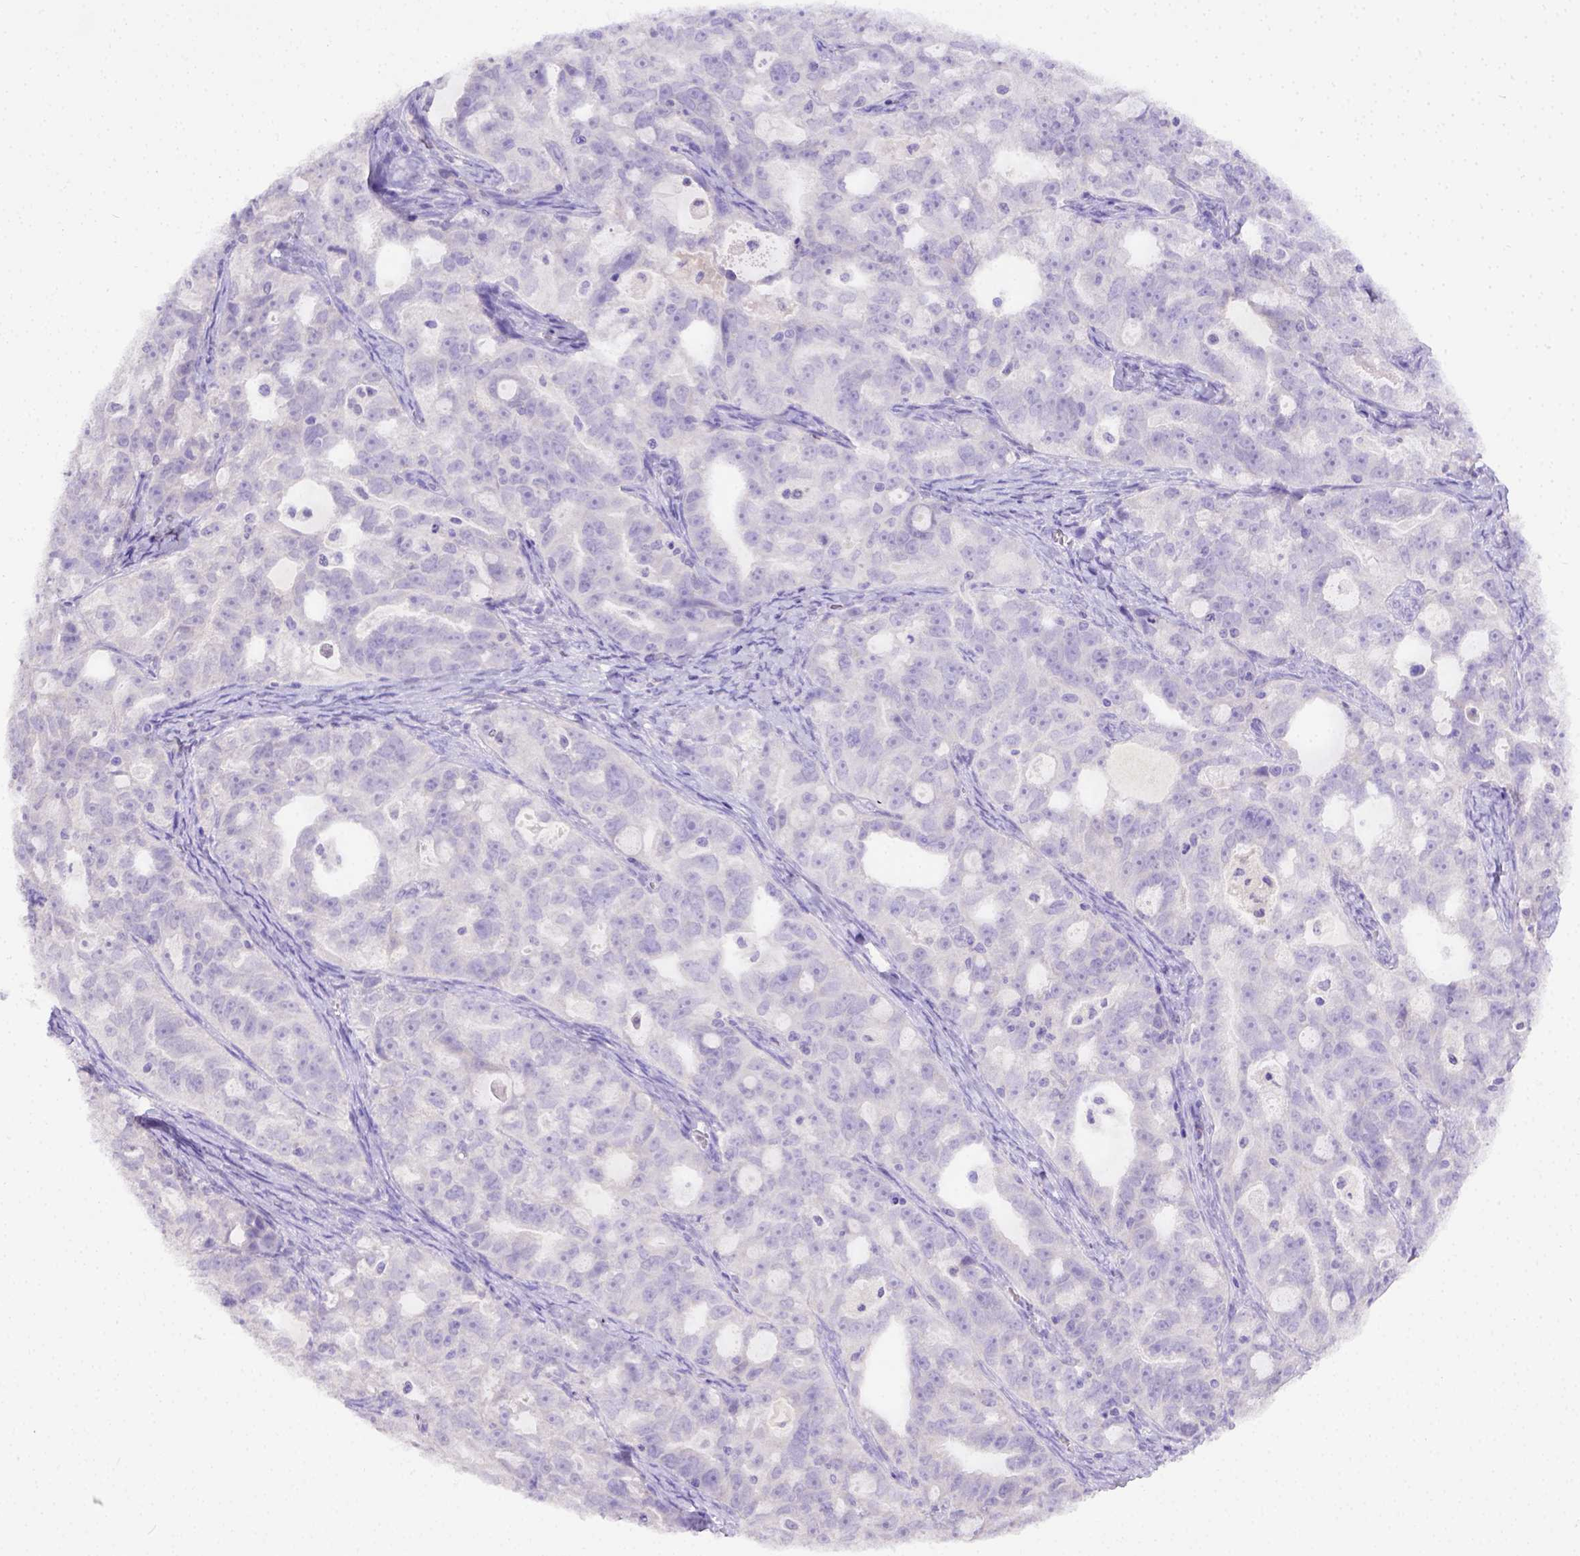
{"staining": {"intensity": "negative", "quantity": "none", "location": "none"}, "tissue": "ovarian cancer", "cell_type": "Tumor cells", "image_type": "cancer", "snomed": [{"axis": "morphology", "description": "Cystadenocarcinoma, serous, NOS"}, {"axis": "topography", "description": "Ovary"}], "caption": "This is an IHC micrograph of human ovarian cancer. There is no staining in tumor cells.", "gene": "B3GAT1", "patient": {"sex": "female", "age": 51}}